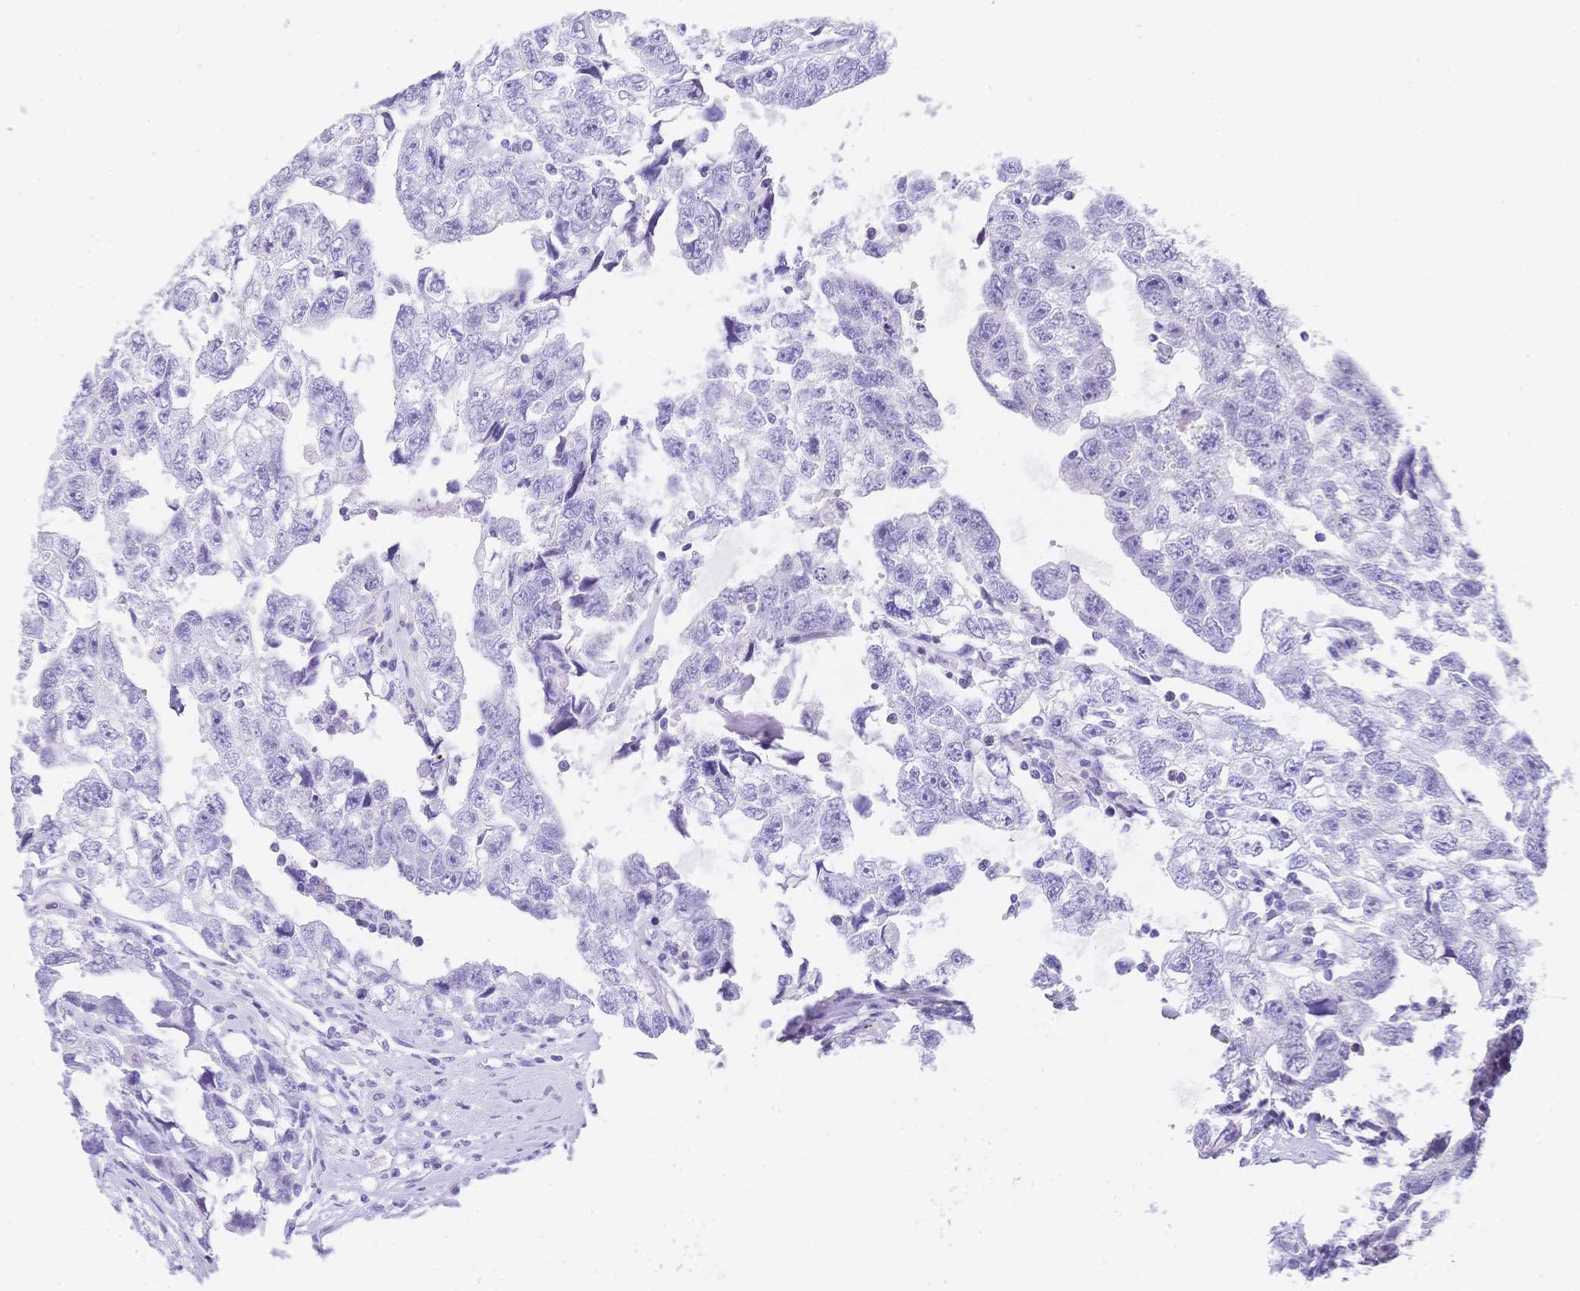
{"staining": {"intensity": "negative", "quantity": "none", "location": "none"}, "tissue": "testis cancer", "cell_type": "Tumor cells", "image_type": "cancer", "snomed": [{"axis": "morphology", "description": "Carcinoma, Embryonal, NOS"}, {"axis": "topography", "description": "Testis"}], "caption": "Immunohistochemistry of embryonal carcinoma (testis) shows no staining in tumor cells.", "gene": "MUC21", "patient": {"sex": "male", "age": 22}}